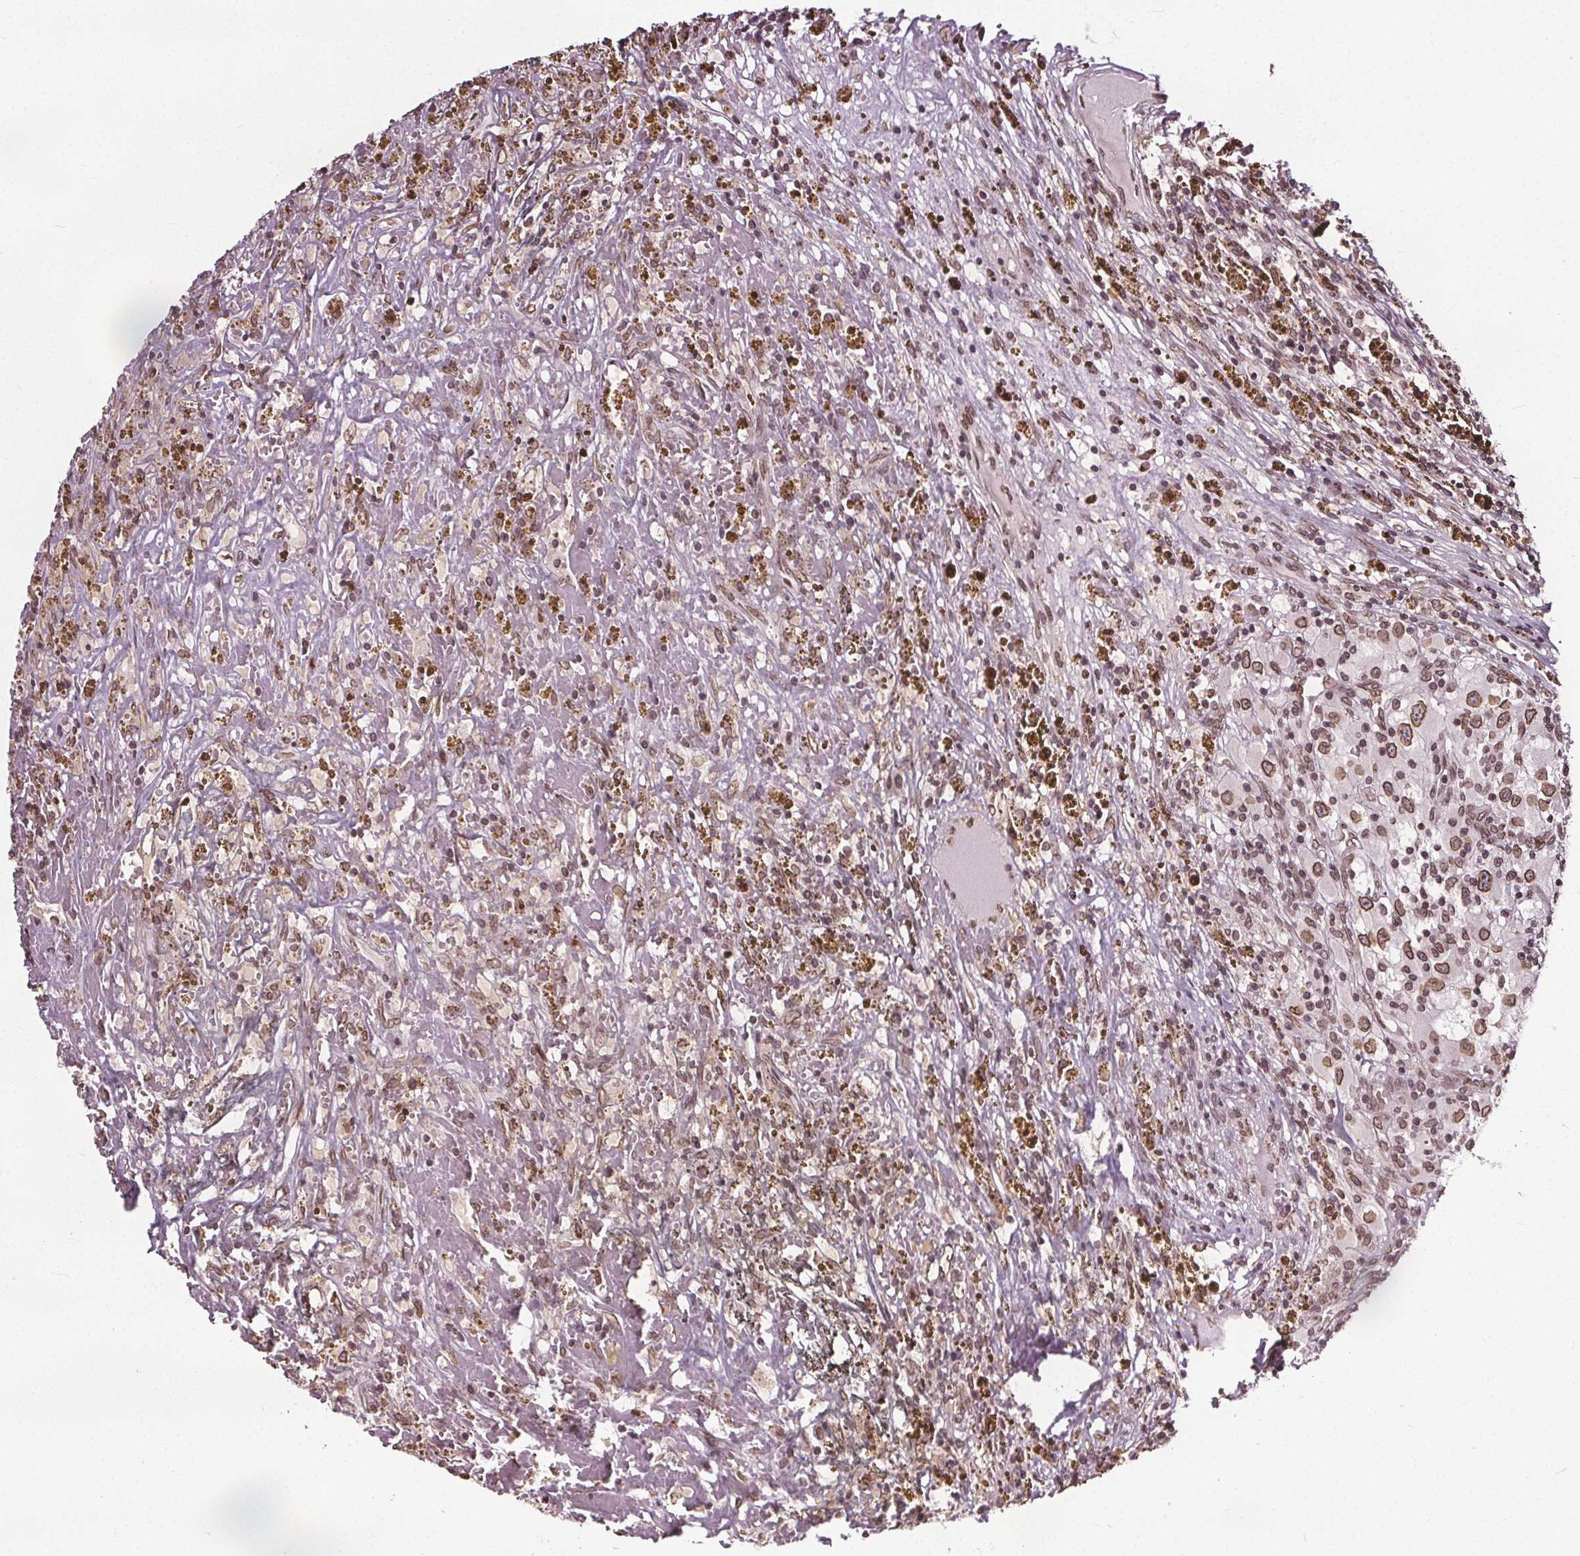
{"staining": {"intensity": "negative", "quantity": "none", "location": "none"}, "tissue": "renal cancer", "cell_type": "Tumor cells", "image_type": "cancer", "snomed": [{"axis": "morphology", "description": "Adenocarcinoma, NOS"}, {"axis": "topography", "description": "Kidney"}], "caption": "DAB immunohistochemical staining of adenocarcinoma (renal) reveals no significant positivity in tumor cells.", "gene": "TTC39C", "patient": {"sex": "female", "age": 67}}